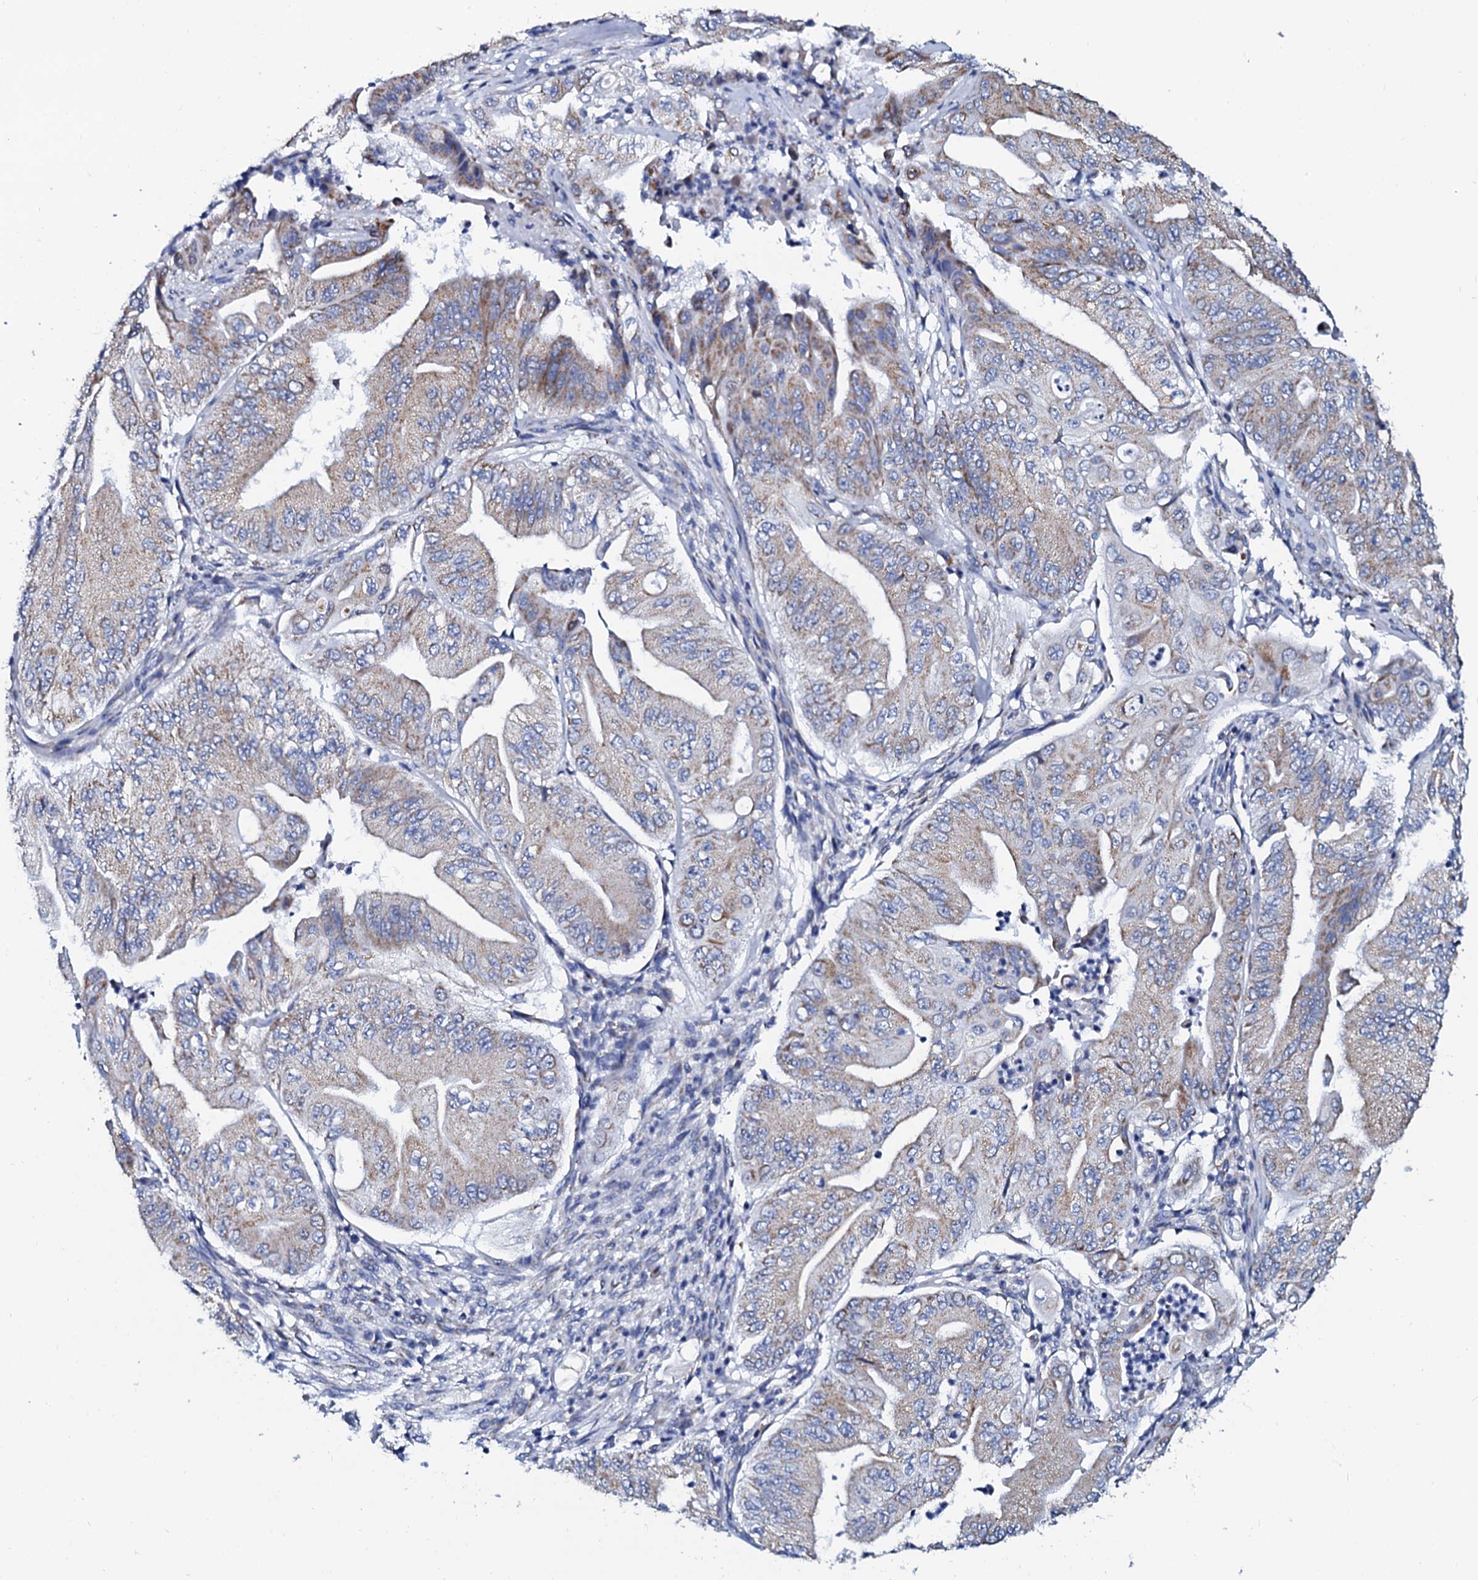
{"staining": {"intensity": "moderate", "quantity": "25%-75%", "location": "cytoplasmic/membranous"}, "tissue": "pancreatic cancer", "cell_type": "Tumor cells", "image_type": "cancer", "snomed": [{"axis": "morphology", "description": "Adenocarcinoma, NOS"}, {"axis": "topography", "description": "Pancreas"}], "caption": "High-power microscopy captured an IHC micrograph of pancreatic cancer, revealing moderate cytoplasmic/membranous positivity in about 25%-75% of tumor cells.", "gene": "SLC37A4", "patient": {"sex": "female", "age": 77}}